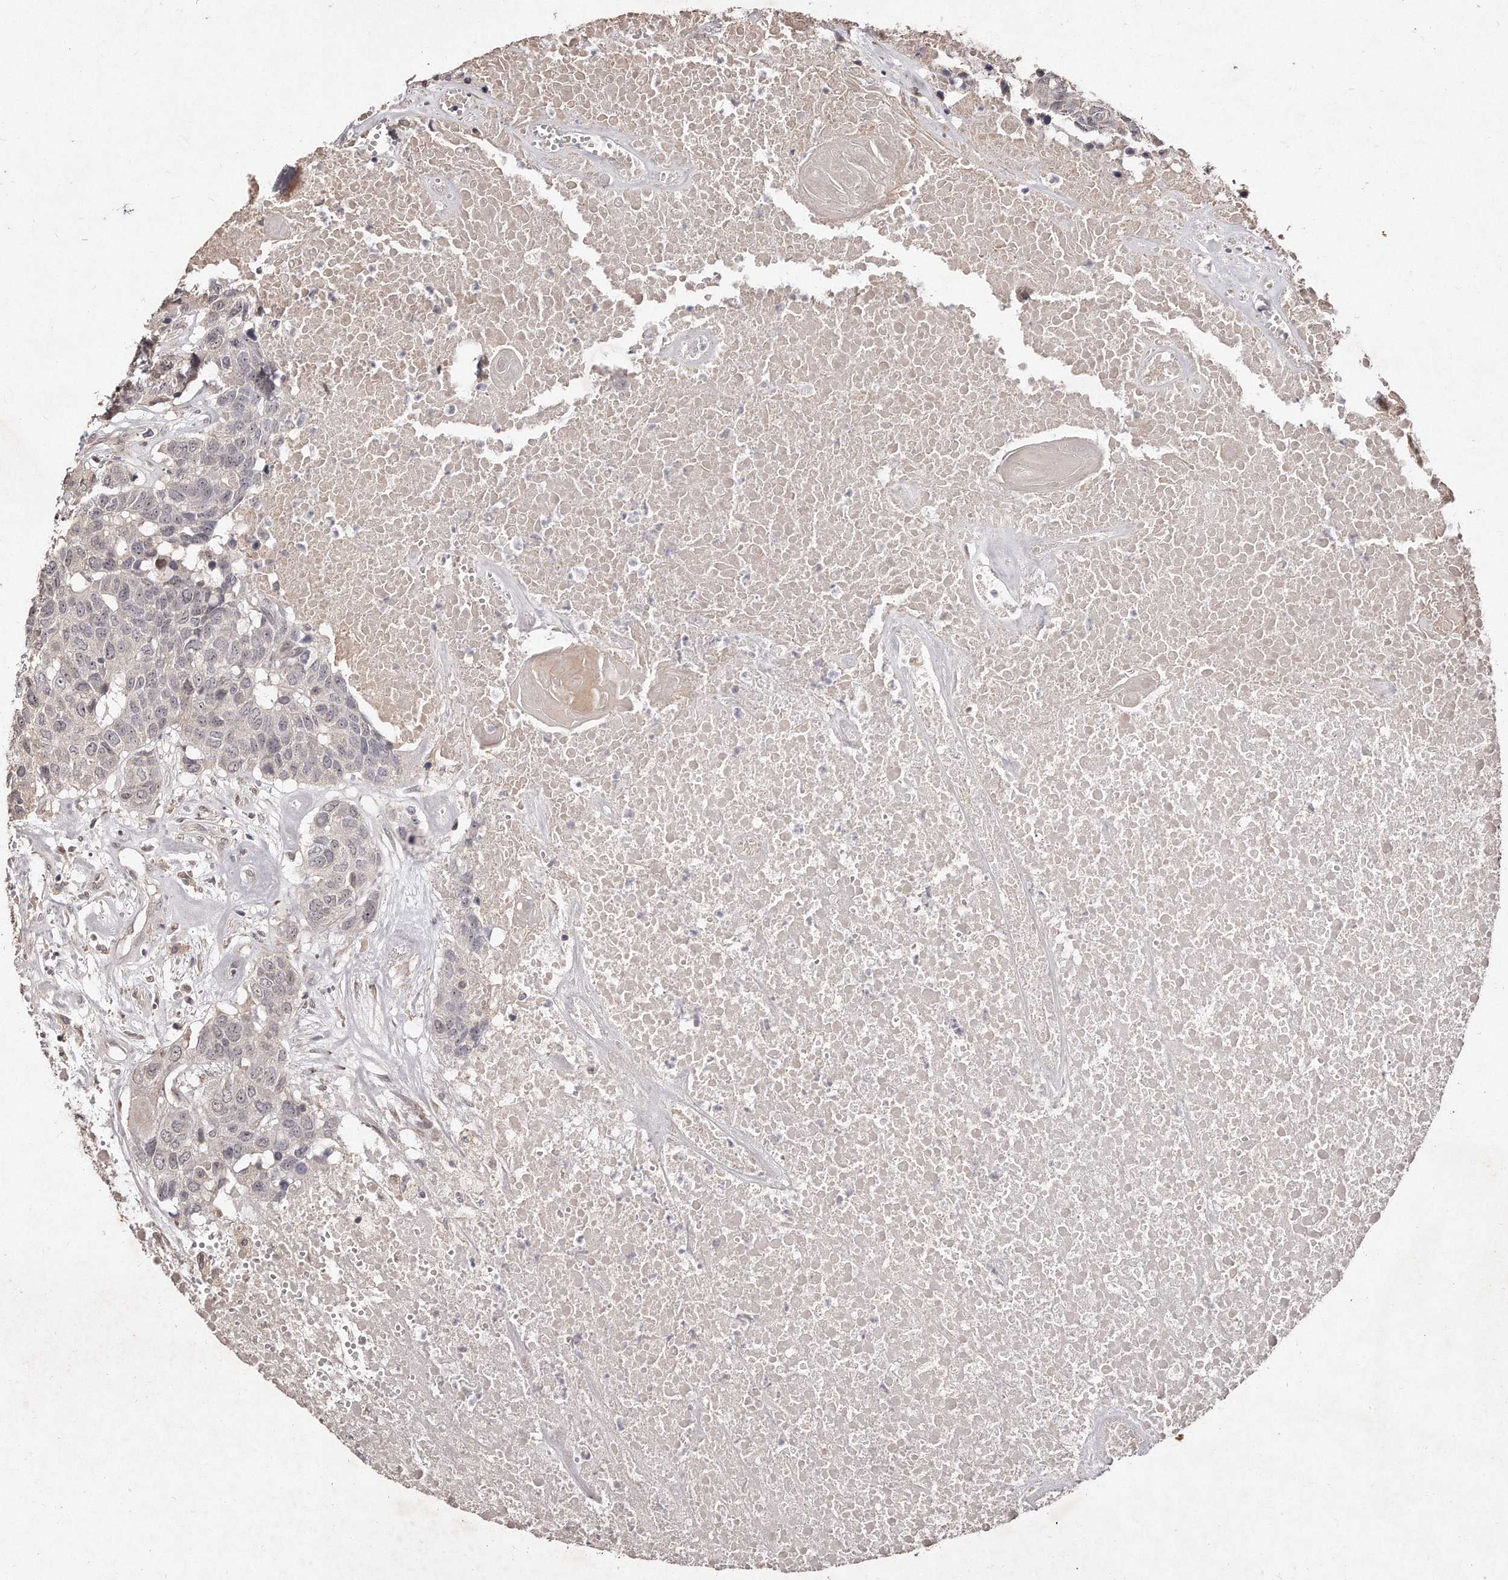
{"staining": {"intensity": "negative", "quantity": "none", "location": "none"}, "tissue": "head and neck cancer", "cell_type": "Tumor cells", "image_type": "cancer", "snomed": [{"axis": "morphology", "description": "Squamous cell carcinoma, NOS"}, {"axis": "topography", "description": "Head-Neck"}], "caption": "This is an immunohistochemistry image of human head and neck cancer (squamous cell carcinoma). There is no positivity in tumor cells.", "gene": "HASPIN", "patient": {"sex": "male", "age": 66}}